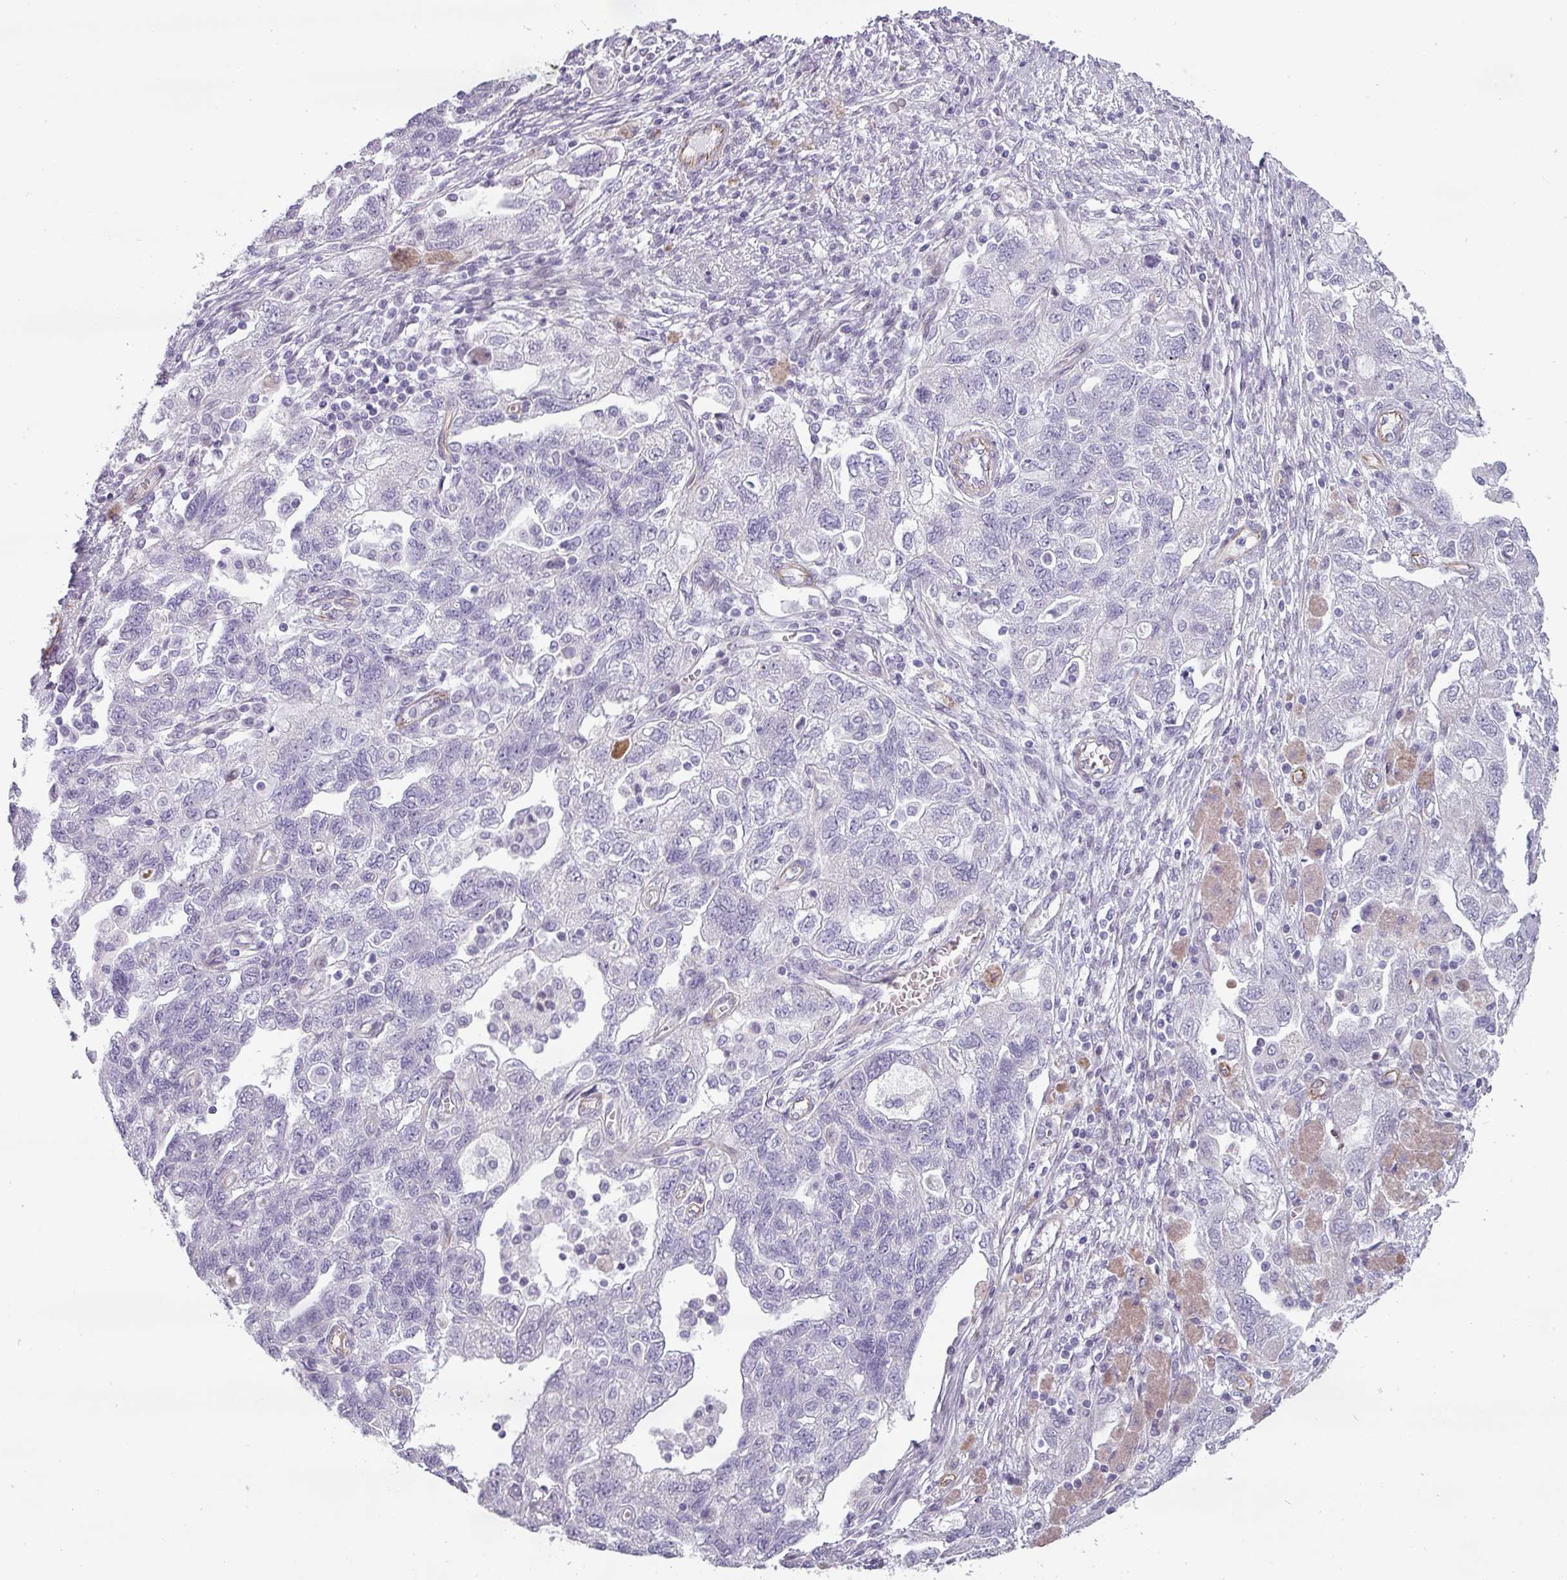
{"staining": {"intensity": "negative", "quantity": "none", "location": "none"}, "tissue": "ovarian cancer", "cell_type": "Tumor cells", "image_type": "cancer", "snomed": [{"axis": "morphology", "description": "Carcinoma, NOS"}, {"axis": "morphology", "description": "Cystadenocarcinoma, serous, NOS"}, {"axis": "topography", "description": "Ovary"}], "caption": "This photomicrograph is of serous cystadenocarcinoma (ovarian) stained with immunohistochemistry (IHC) to label a protein in brown with the nuclei are counter-stained blue. There is no staining in tumor cells. (IHC, brightfield microscopy, high magnification).", "gene": "CHRDL1", "patient": {"sex": "female", "age": 69}}